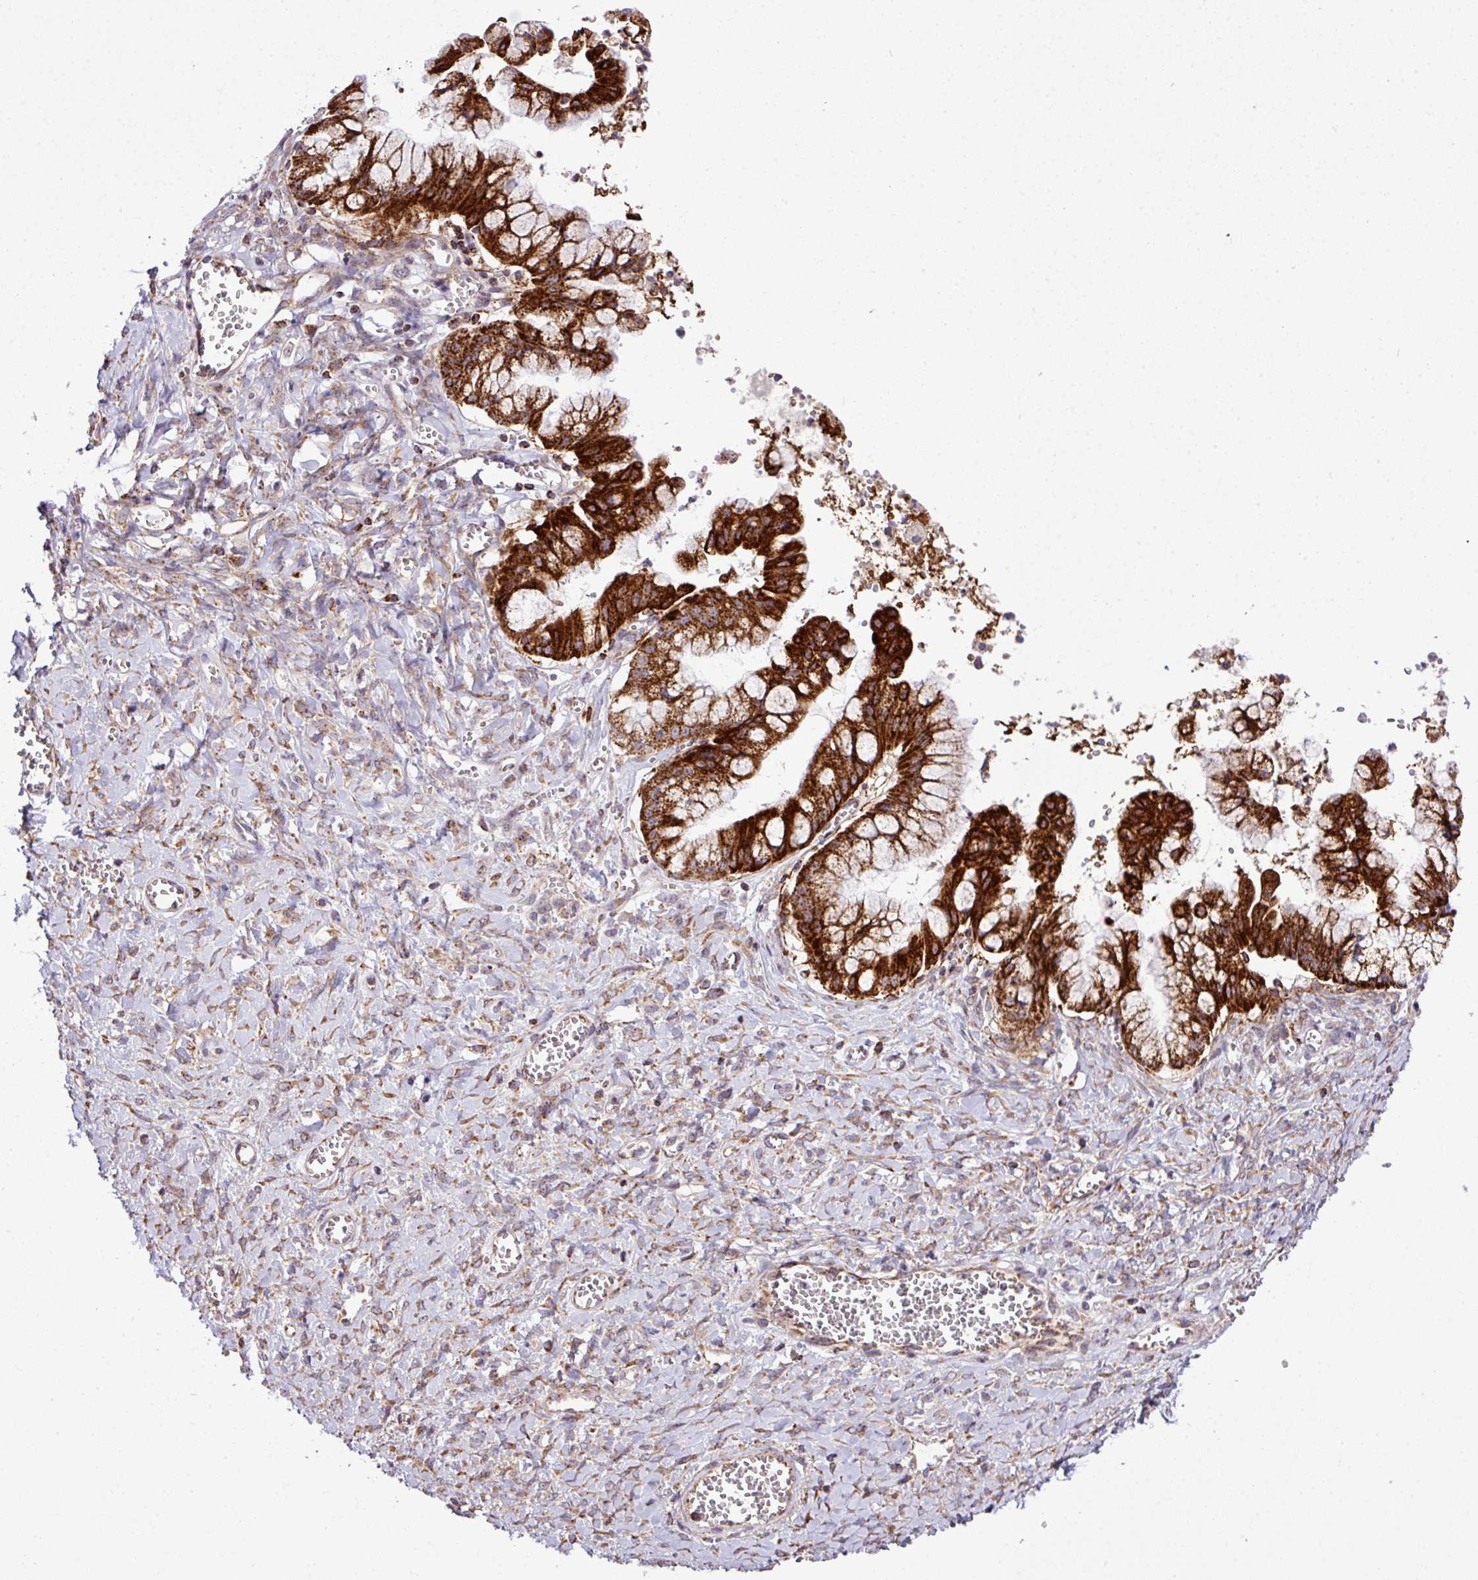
{"staining": {"intensity": "strong", "quantity": ">75%", "location": "cytoplasmic/membranous"}, "tissue": "ovarian cancer", "cell_type": "Tumor cells", "image_type": "cancer", "snomed": [{"axis": "morphology", "description": "Cystadenocarcinoma, mucinous, NOS"}, {"axis": "topography", "description": "Ovary"}], "caption": "Brown immunohistochemical staining in human ovarian mucinous cystadenocarcinoma exhibits strong cytoplasmic/membranous positivity in about >75% of tumor cells.", "gene": "ZNF569", "patient": {"sex": "female", "age": 70}}